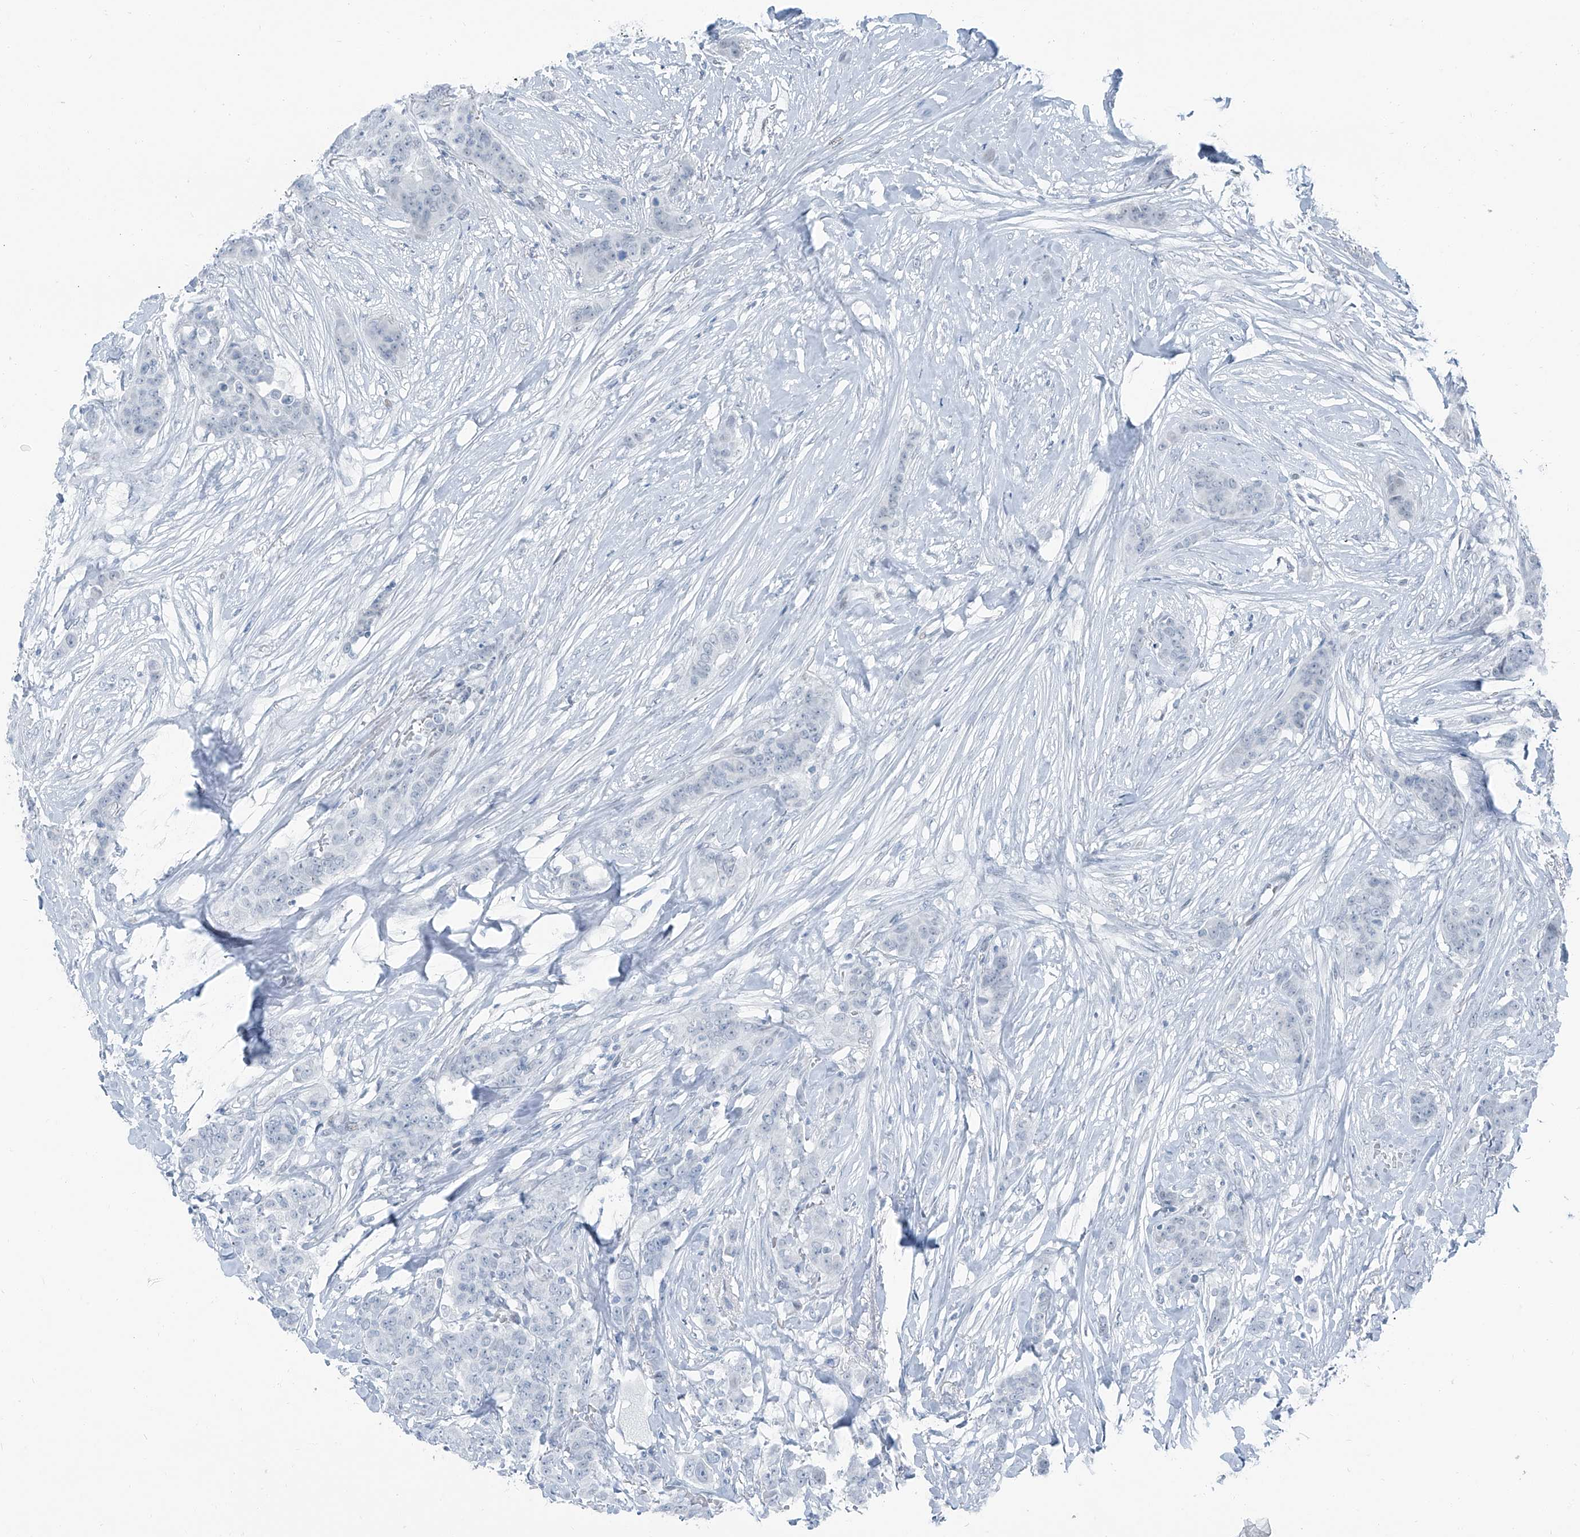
{"staining": {"intensity": "negative", "quantity": "none", "location": "none"}, "tissue": "breast cancer", "cell_type": "Tumor cells", "image_type": "cancer", "snomed": [{"axis": "morphology", "description": "Duct carcinoma"}, {"axis": "topography", "description": "Breast"}], "caption": "Tumor cells show no significant protein positivity in breast cancer.", "gene": "RGN", "patient": {"sex": "female", "age": 40}}